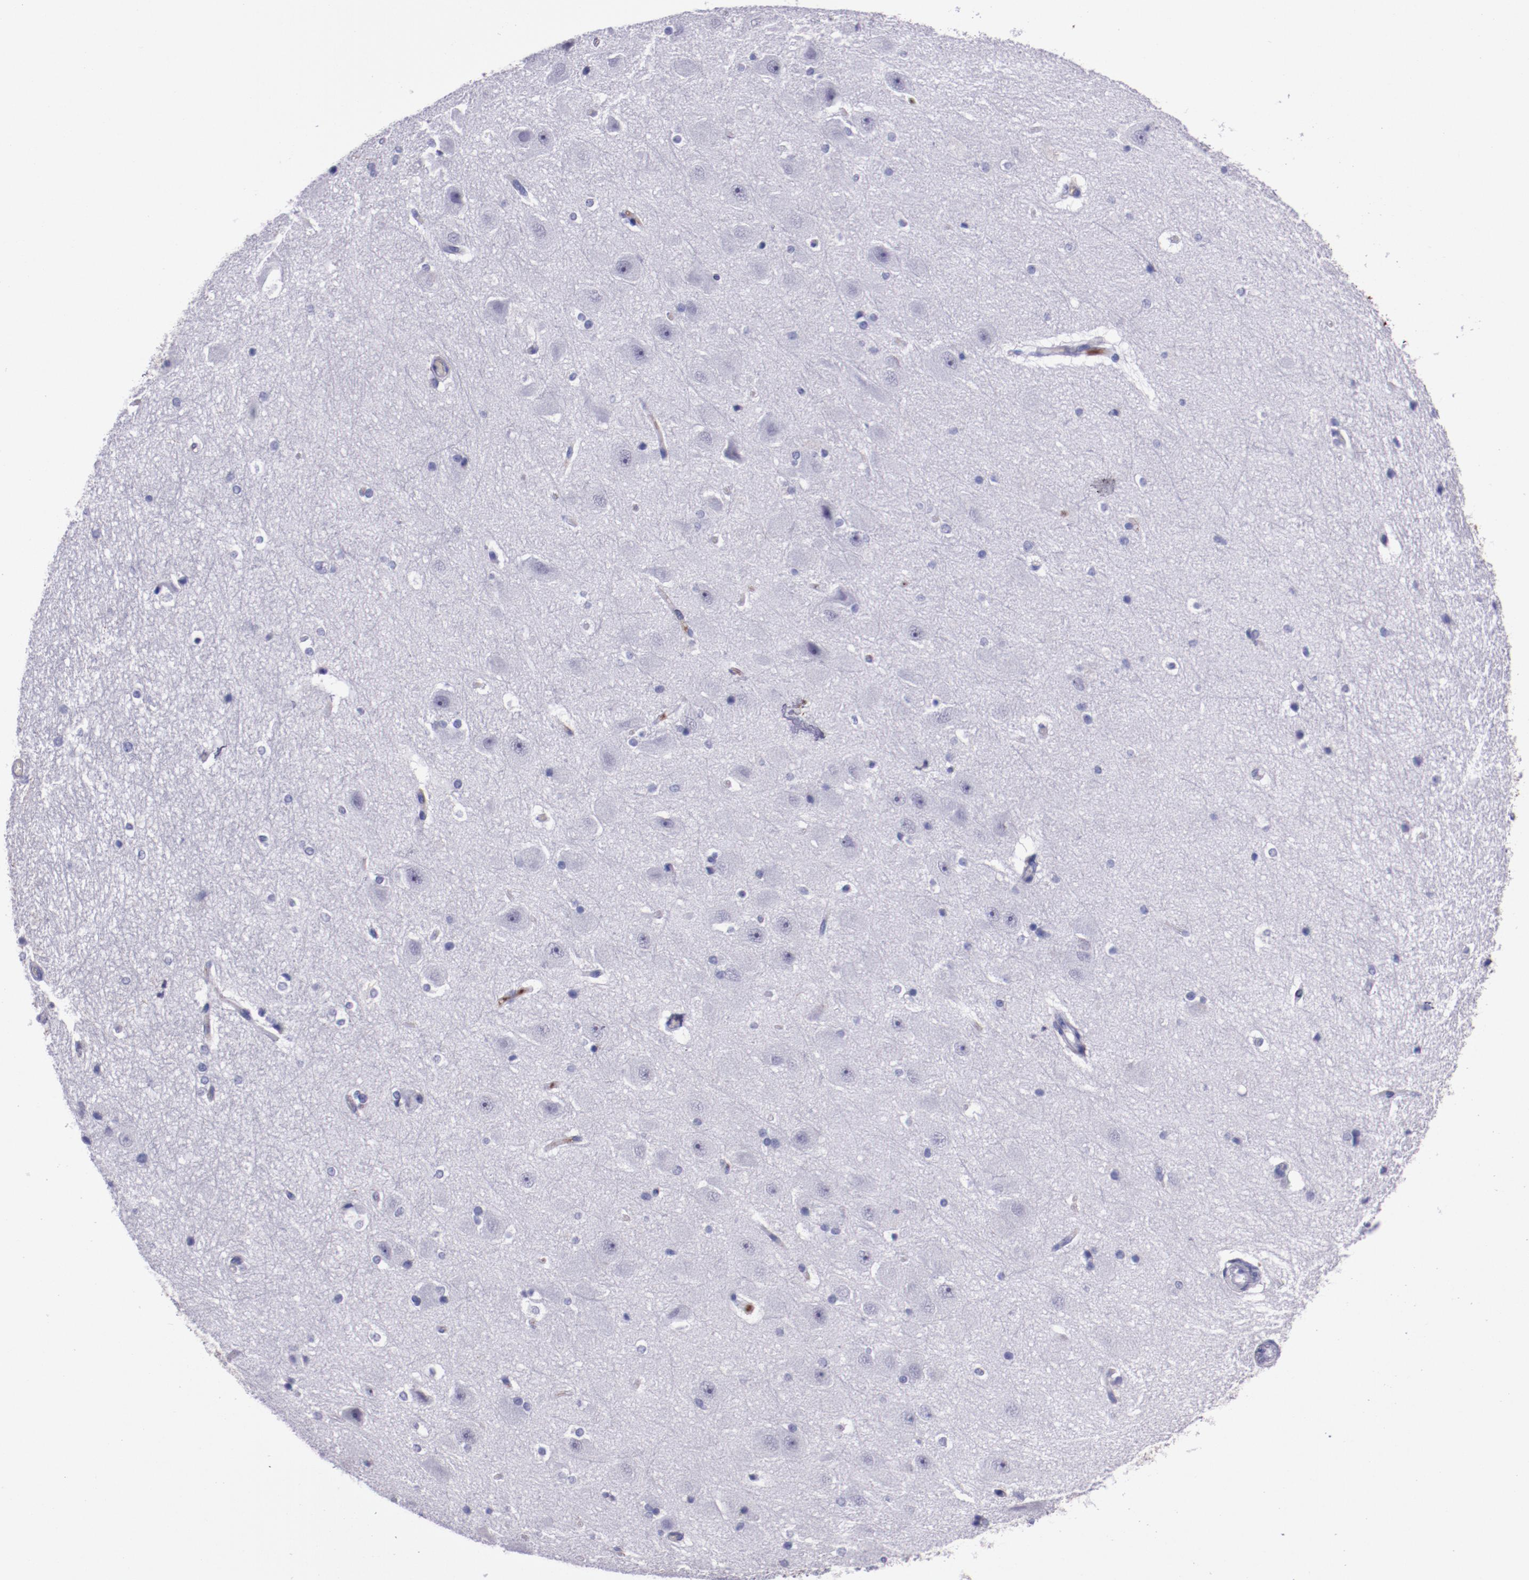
{"staining": {"intensity": "negative", "quantity": "none", "location": "none"}, "tissue": "hippocampus", "cell_type": "Glial cells", "image_type": "normal", "snomed": [{"axis": "morphology", "description": "Normal tissue, NOS"}, {"axis": "topography", "description": "Hippocampus"}], "caption": "The image reveals no staining of glial cells in unremarkable hippocampus.", "gene": "APOH", "patient": {"sex": "female", "age": 19}}